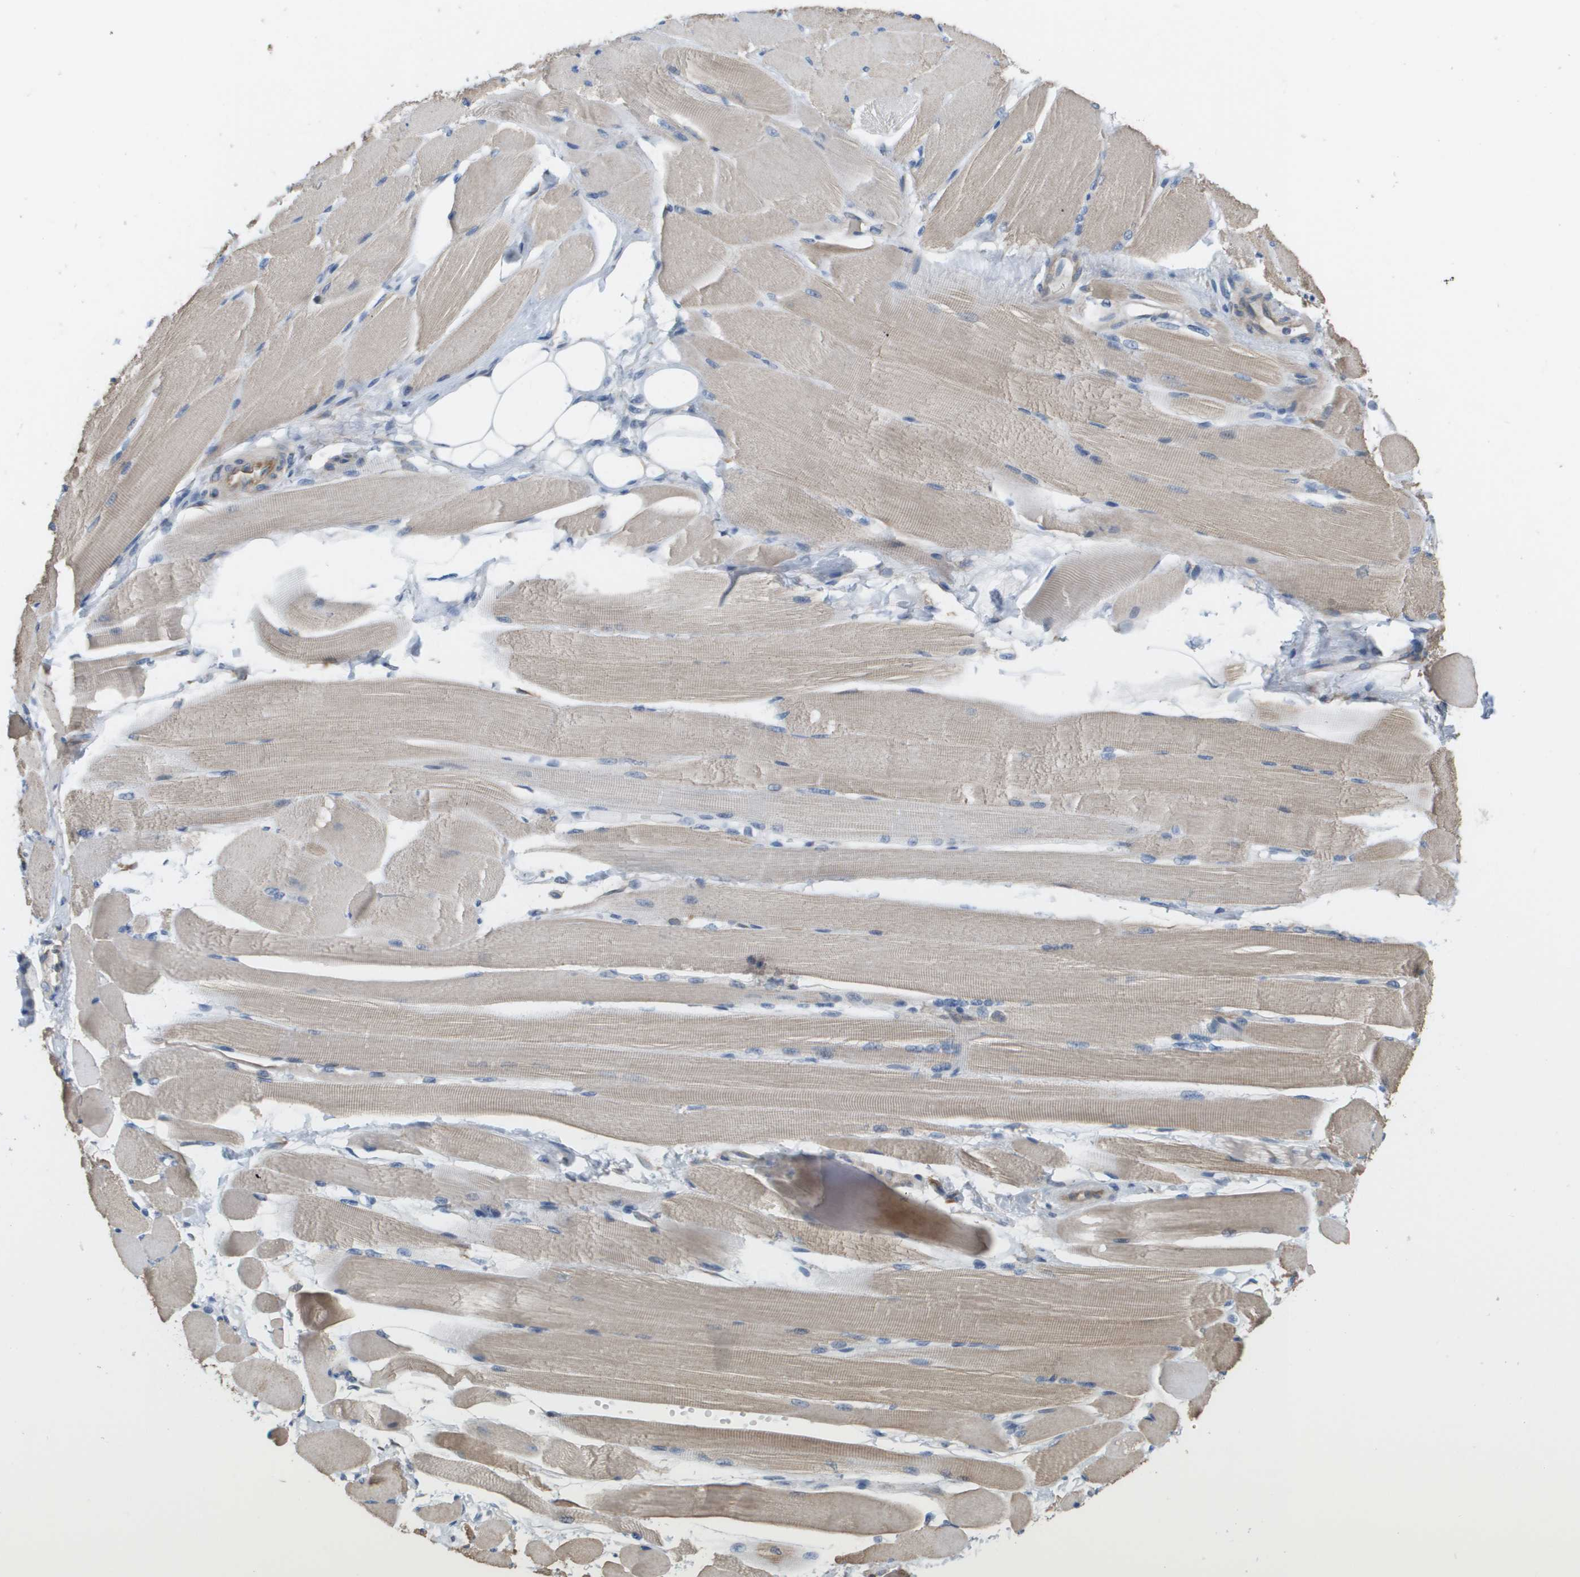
{"staining": {"intensity": "weak", "quantity": "25%-75%", "location": "cytoplasmic/membranous"}, "tissue": "skeletal muscle", "cell_type": "Myocytes", "image_type": "normal", "snomed": [{"axis": "morphology", "description": "Normal tissue, NOS"}, {"axis": "topography", "description": "Skeletal muscle"}, {"axis": "topography", "description": "Peripheral nerve tissue"}], "caption": "Myocytes demonstrate low levels of weak cytoplasmic/membranous positivity in approximately 25%-75% of cells in unremarkable skeletal muscle.", "gene": "MARCHF8", "patient": {"sex": "female", "age": 84}}